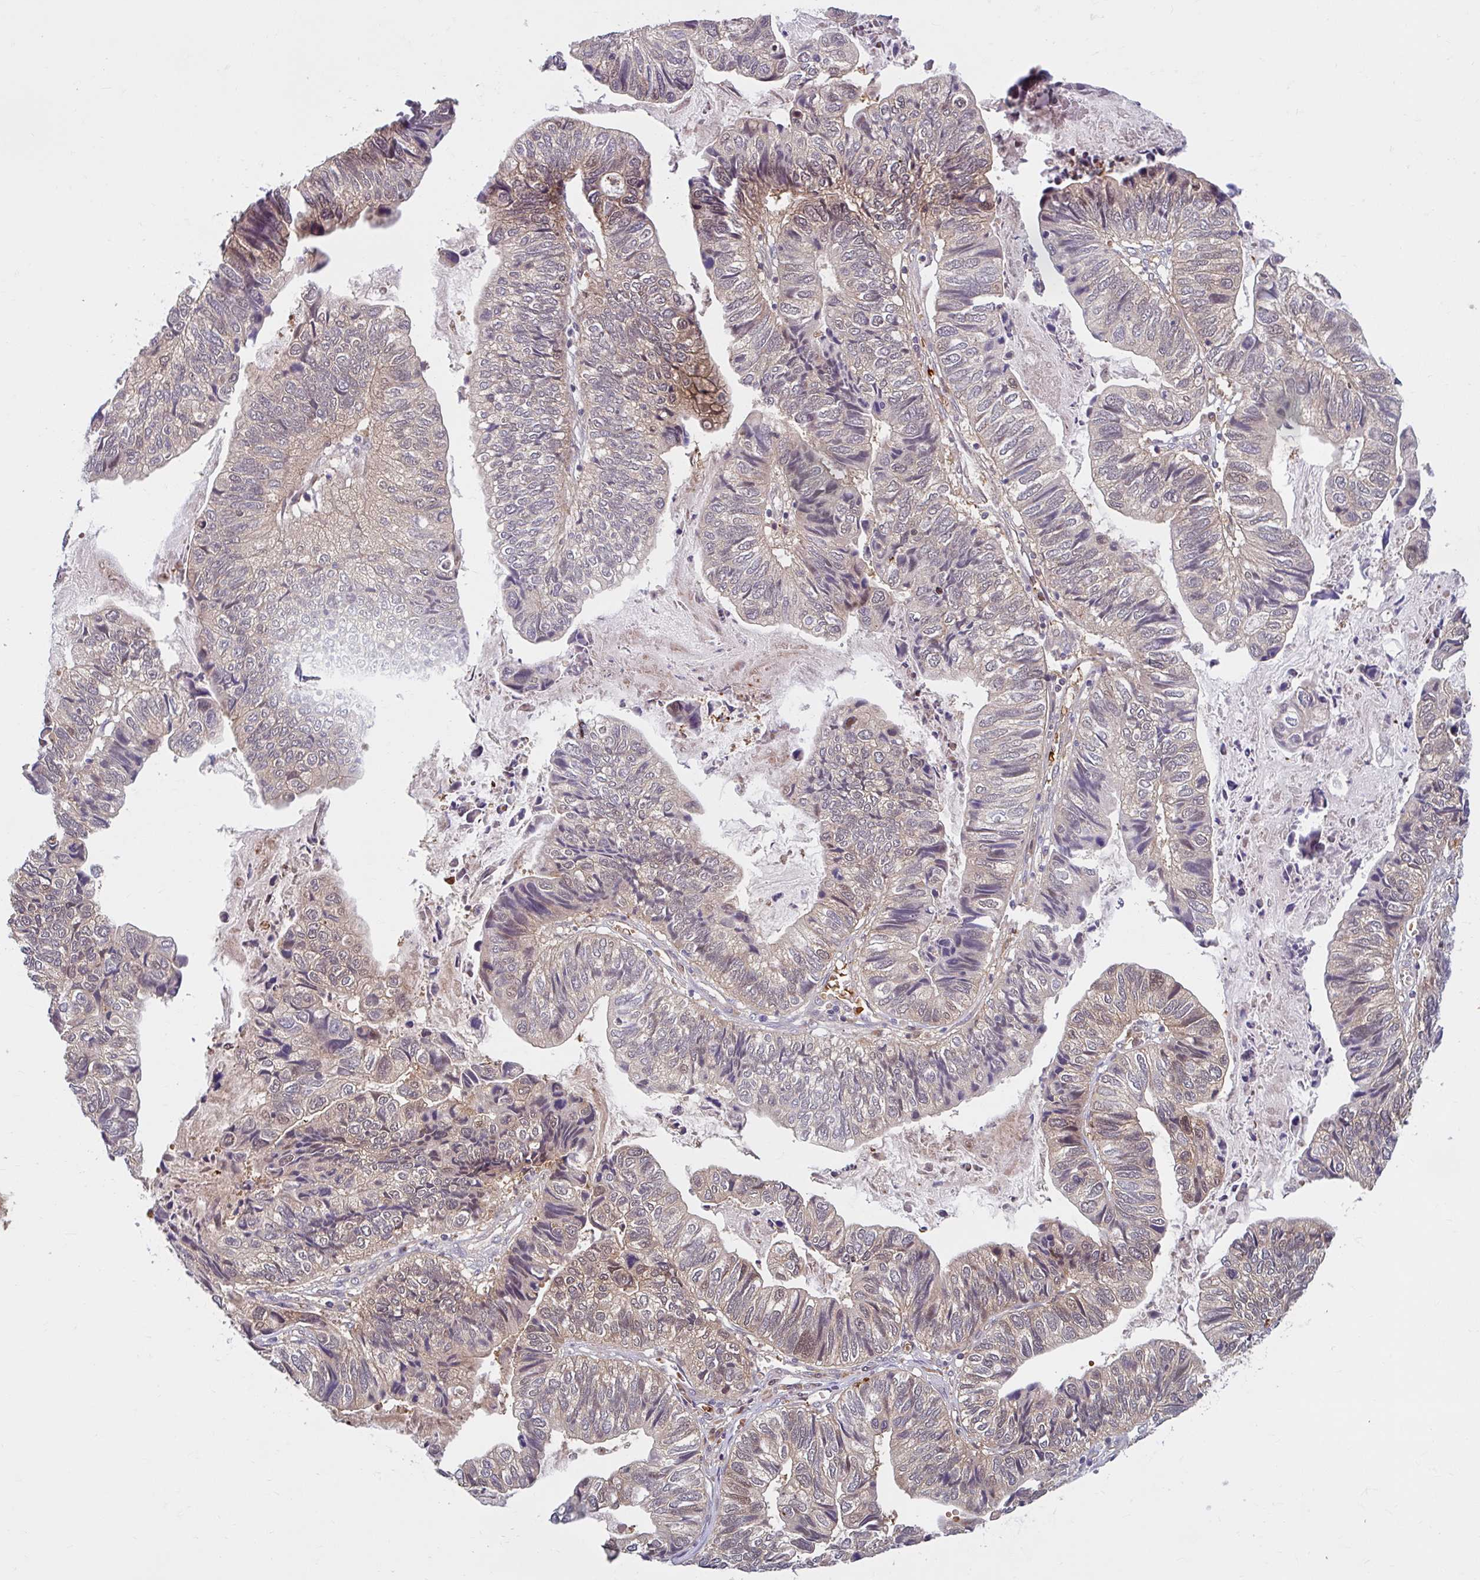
{"staining": {"intensity": "weak", "quantity": "25%-75%", "location": "cytoplasmic/membranous"}, "tissue": "stomach cancer", "cell_type": "Tumor cells", "image_type": "cancer", "snomed": [{"axis": "morphology", "description": "Adenocarcinoma, NOS"}, {"axis": "topography", "description": "Stomach, upper"}], "caption": "A high-resolution histopathology image shows immunohistochemistry (IHC) staining of adenocarcinoma (stomach), which reveals weak cytoplasmic/membranous positivity in about 25%-75% of tumor cells.", "gene": "HMBS", "patient": {"sex": "female", "age": 67}}